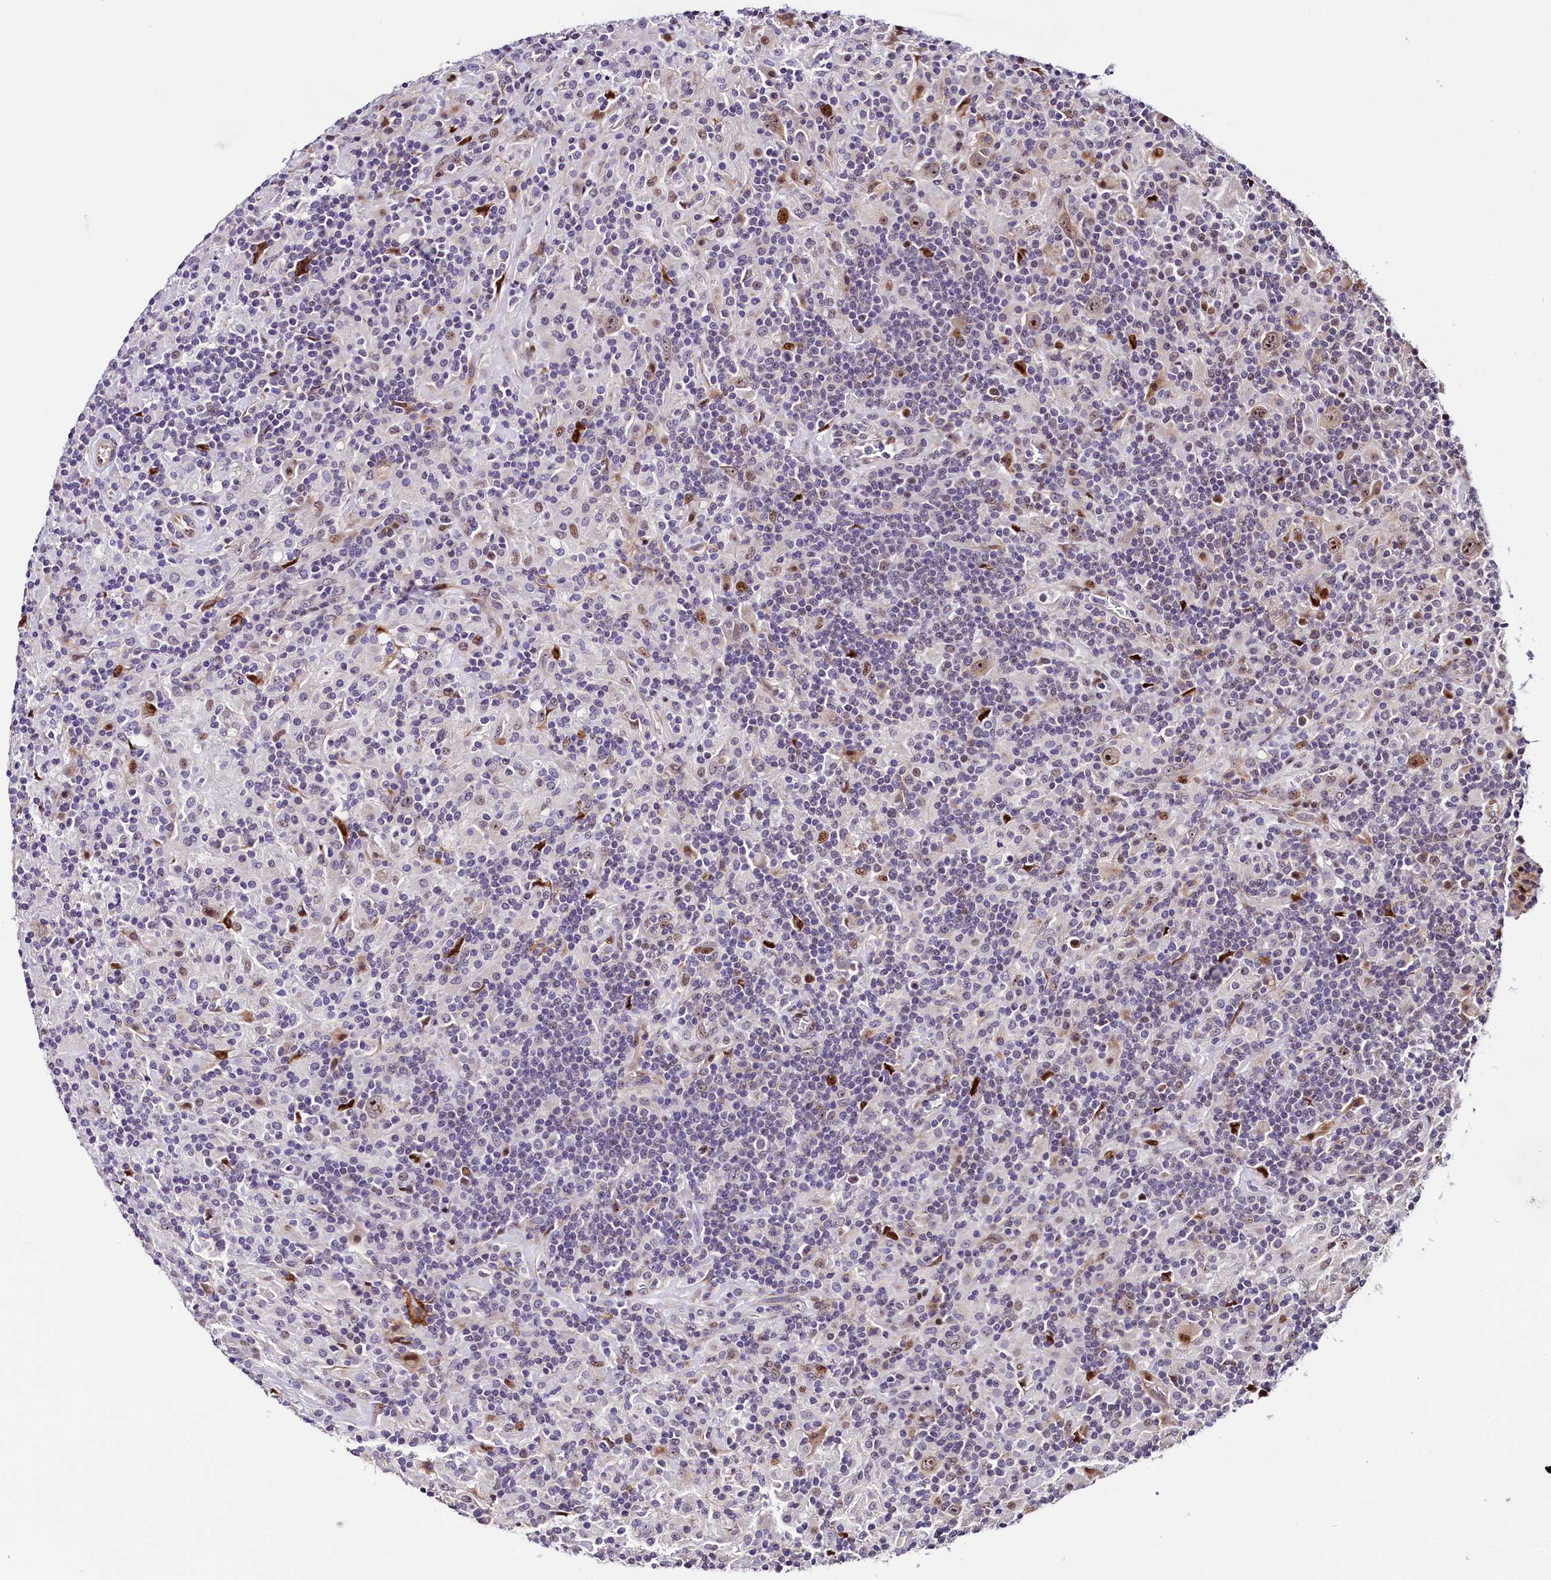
{"staining": {"intensity": "moderate", "quantity": ">75%", "location": "nuclear"}, "tissue": "lymphoma", "cell_type": "Tumor cells", "image_type": "cancer", "snomed": [{"axis": "morphology", "description": "Hodgkin's disease, NOS"}, {"axis": "topography", "description": "Lymph node"}], "caption": "Immunohistochemistry micrograph of neoplastic tissue: Hodgkin's disease stained using immunohistochemistry reveals medium levels of moderate protein expression localized specifically in the nuclear of tumor cells, appearing as a nuclear brown color.", "gene": "TRMT112", "patient": {"sex": "male", "age": 70}}